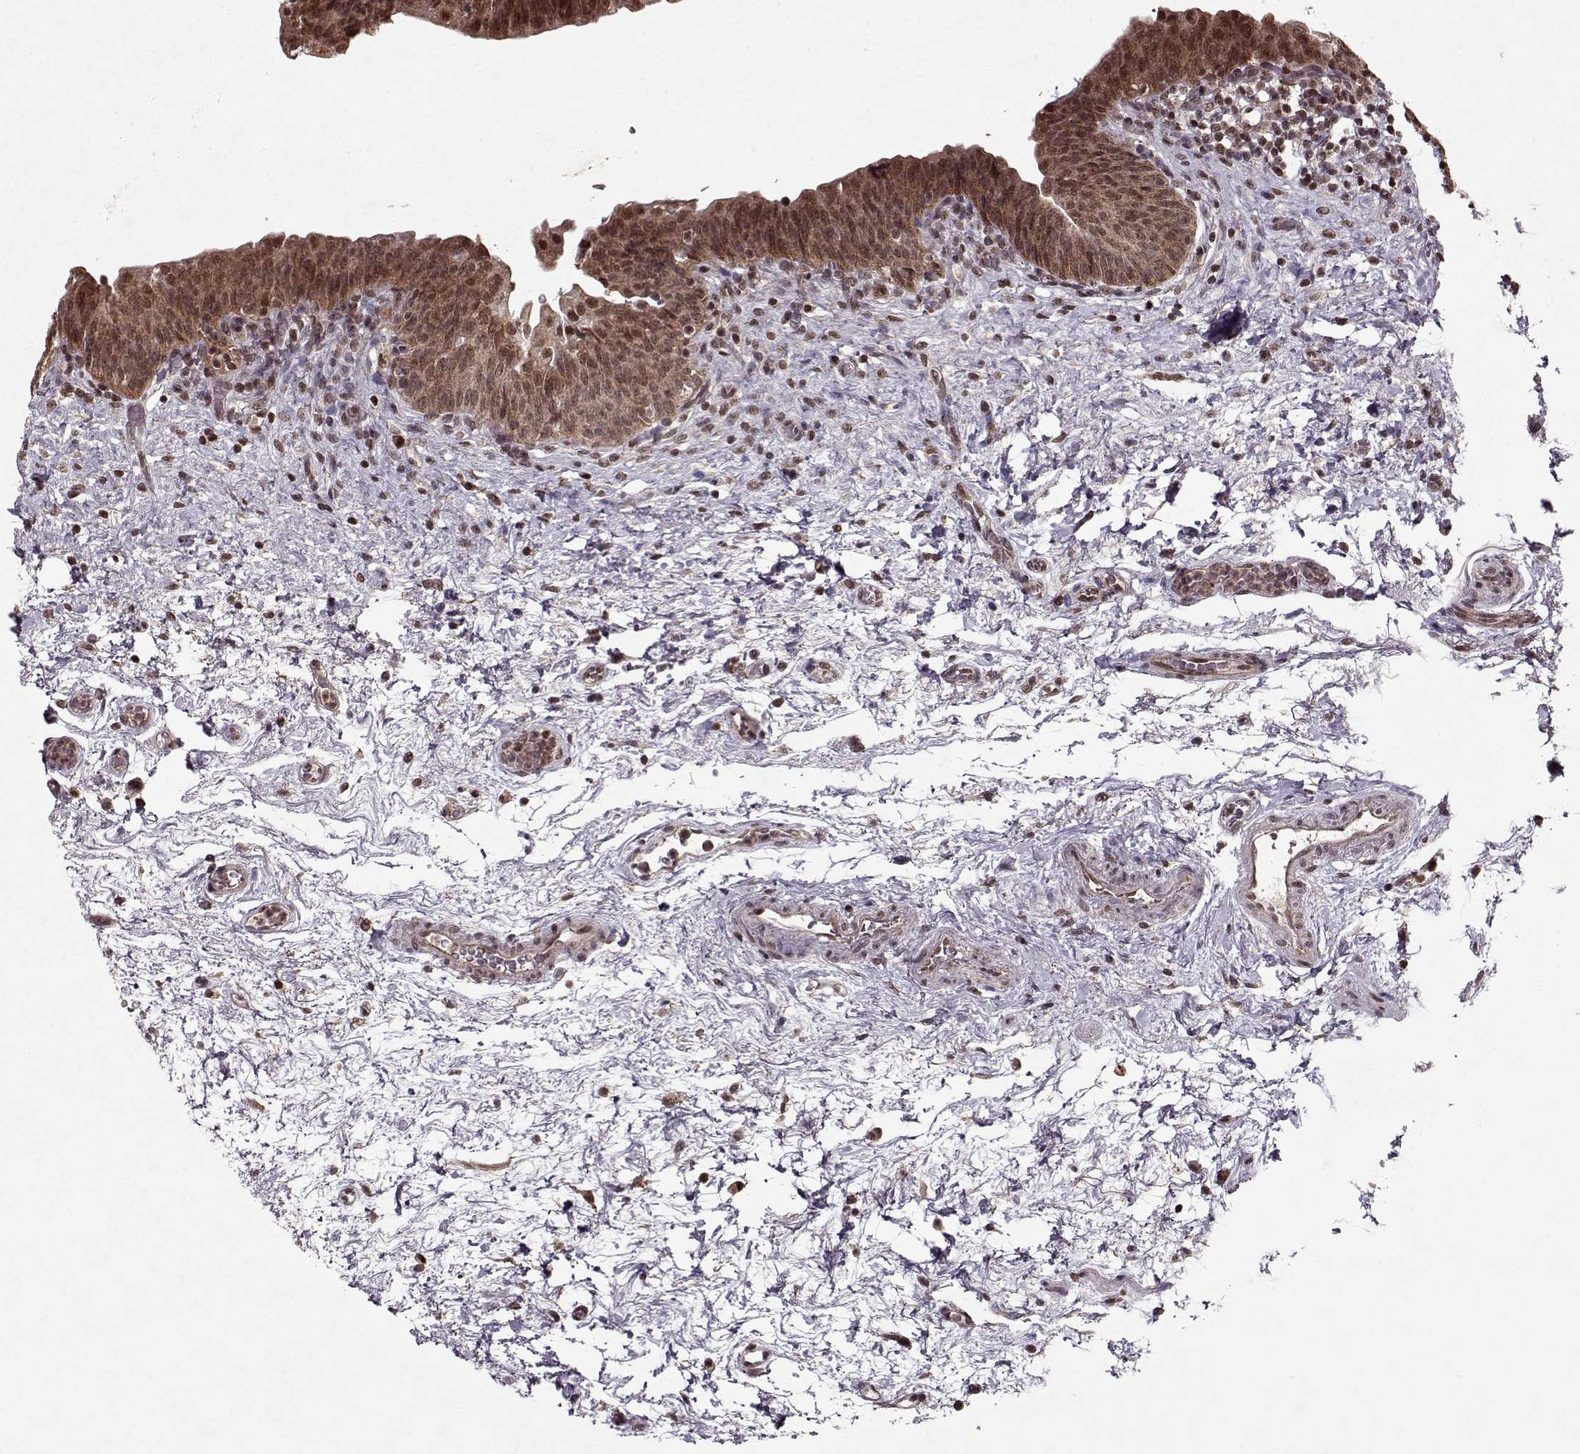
{"staining": {"intensity": "strong", "quantity": ">75%", "location": "cytoplasmic/membranous,nuclear"}, "tissue": "urinary bladder", "cell_type": "Urothelial cells", "image_type": "normal", "snomed": [{"axis": "morphology", "description": "Normal tissue, NOS"}, {"axis": "topography", "description": "Urinary bladder"}], "caption": "High-power microscopy captured an IHC micrograph of unremarkable urinary bladder, revealing strong cytoplasmic/membranous,nuclear staining in about >75% of urothelial cells.", "gene": "PSMA7", "patient": {"sex": "male", "age": 69}}